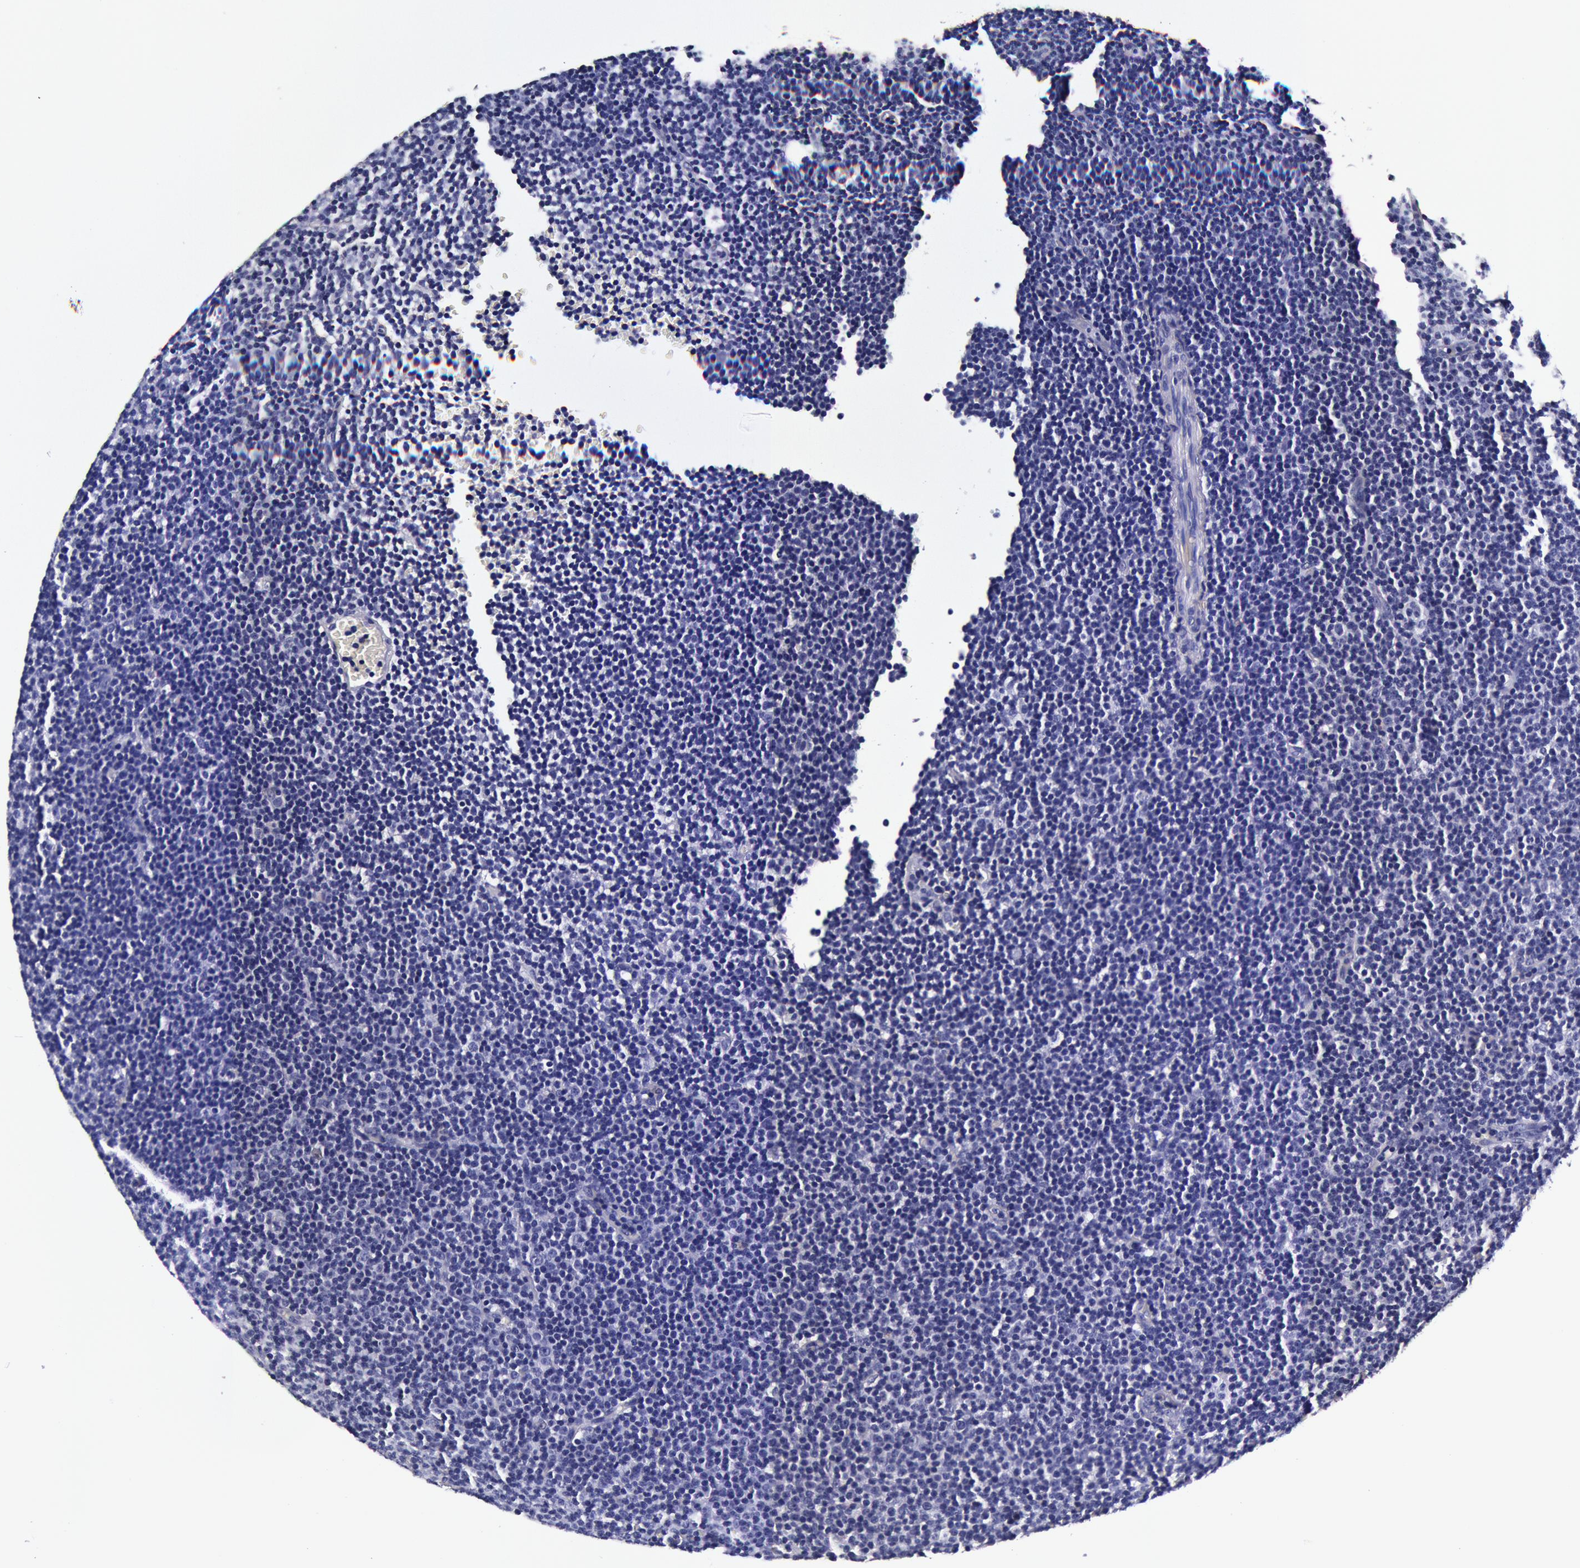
{"staining": {"intensity": "negative", "quantity": "none", "location": "none"}, "tissue": "lymphoma", "cell_type": "Tumor cells", "image_type": "cancer", "snomed": [{"axis": "morphology", "description": "Malignant lymphoma, non-Hodgkin's type, Low grade"}, {"axis": "topography", "description": "Lymph node"}], "caption": "This is an immunohistochemistry (IHC) photomicrograph of human lymphoma. There is no positivity in tumor cells.", "gene": "CCDC22", "patient": {"sex": "male", "age": 57}}